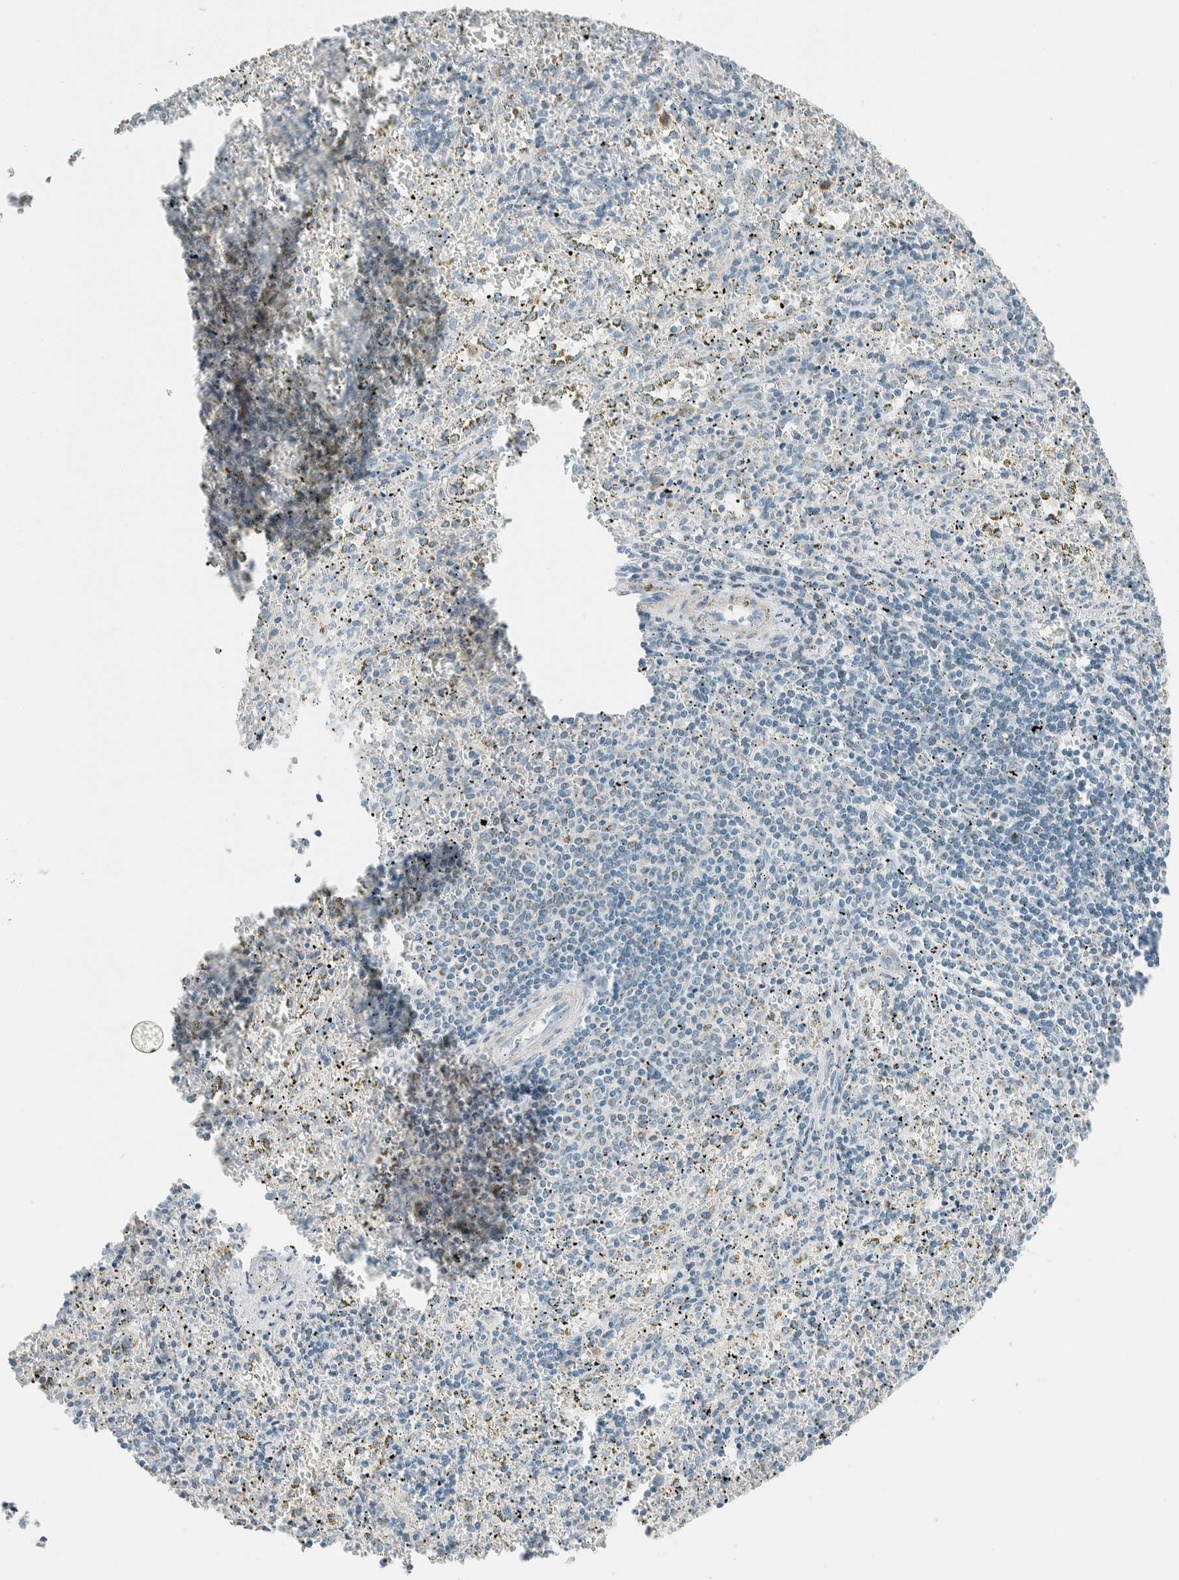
{"staining": {"intensity": "weak", "quantity": "<25%", "location": "cytoplasmic/membranous"}, "tissue": "spleen", "cell_type": "Cells in red pulp", "image_type": "normal", "snomed": [{"axis": "morphology", "description": "Normal tissue, NOS"}, {"axis": "topography", "description": "Spleen"}], "caption": "DAB (3,3'-diaminobenzidine) immunohistochemical staining of unremarkable human spleen reveals no significant staining in cells in red pulp. Brightfield microscopy of IHC stained with DAB (brown) and hematoxylin (blue), captured at high magnification.", "gene": "AARSD1", "patient": {"sex": "male", "age": 11}}